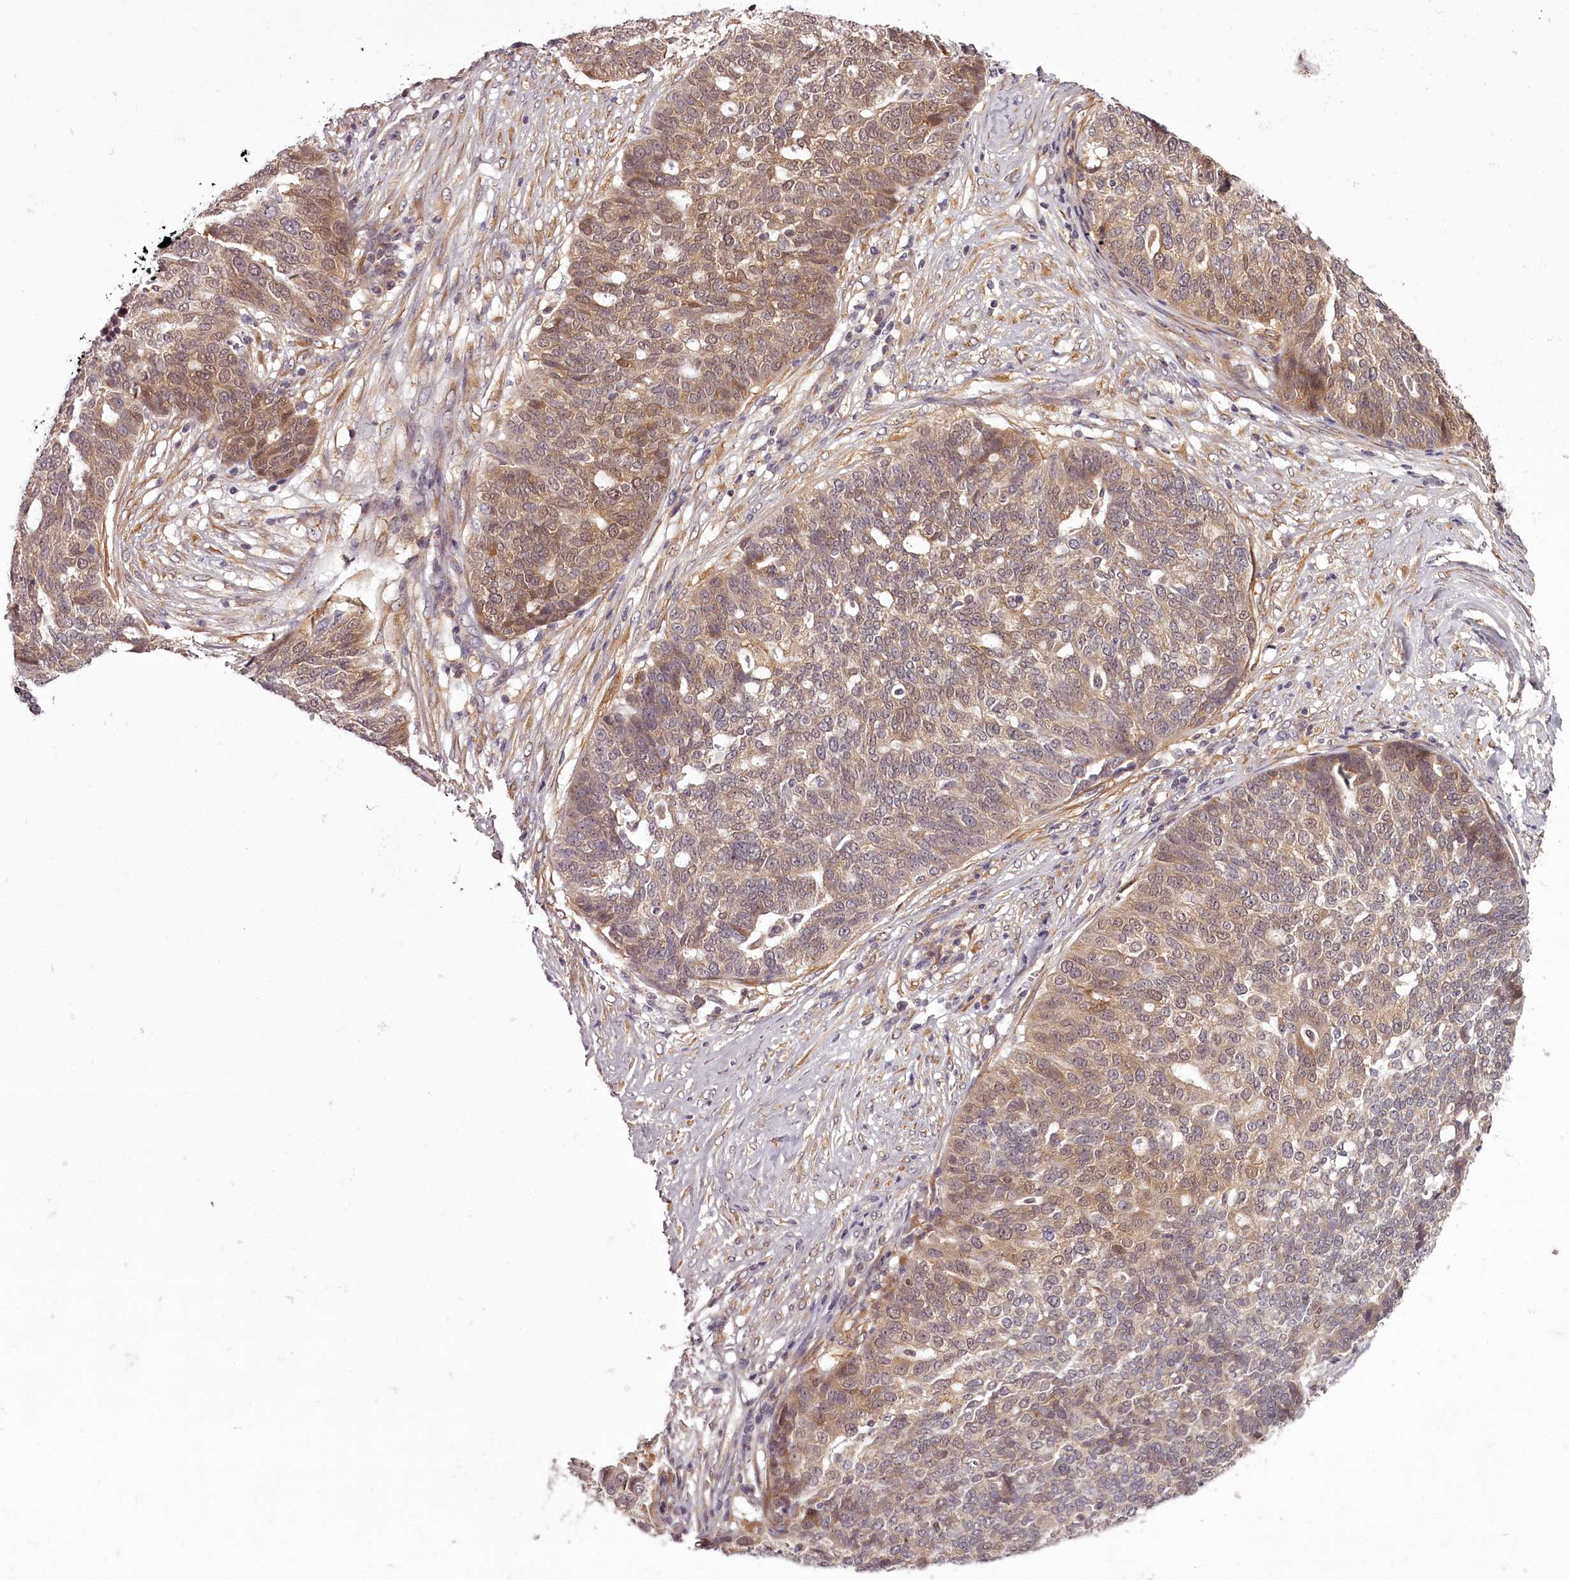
{"staining": {"intensity": "moderate", "quantity": ">75%", "location": "cytoplasmic/membranous"}, "tissue": "ovarian cancer", "cell_type": "Tumor cells", "image_type": "cancer", "snomed": [{"axis": "morphology", "description": "Cystadenocarcinoma, serous, NOS"}, {"axis": "topography", "description": "Ovary"}], "caption": "A micrograph of human ovarian cancer stained for a protein exhibits moderate cytoplasmic/membranous brown staining in tumor cells.", "gene": "CCDC92", "patient": {"sex": "female", "age": 59}}